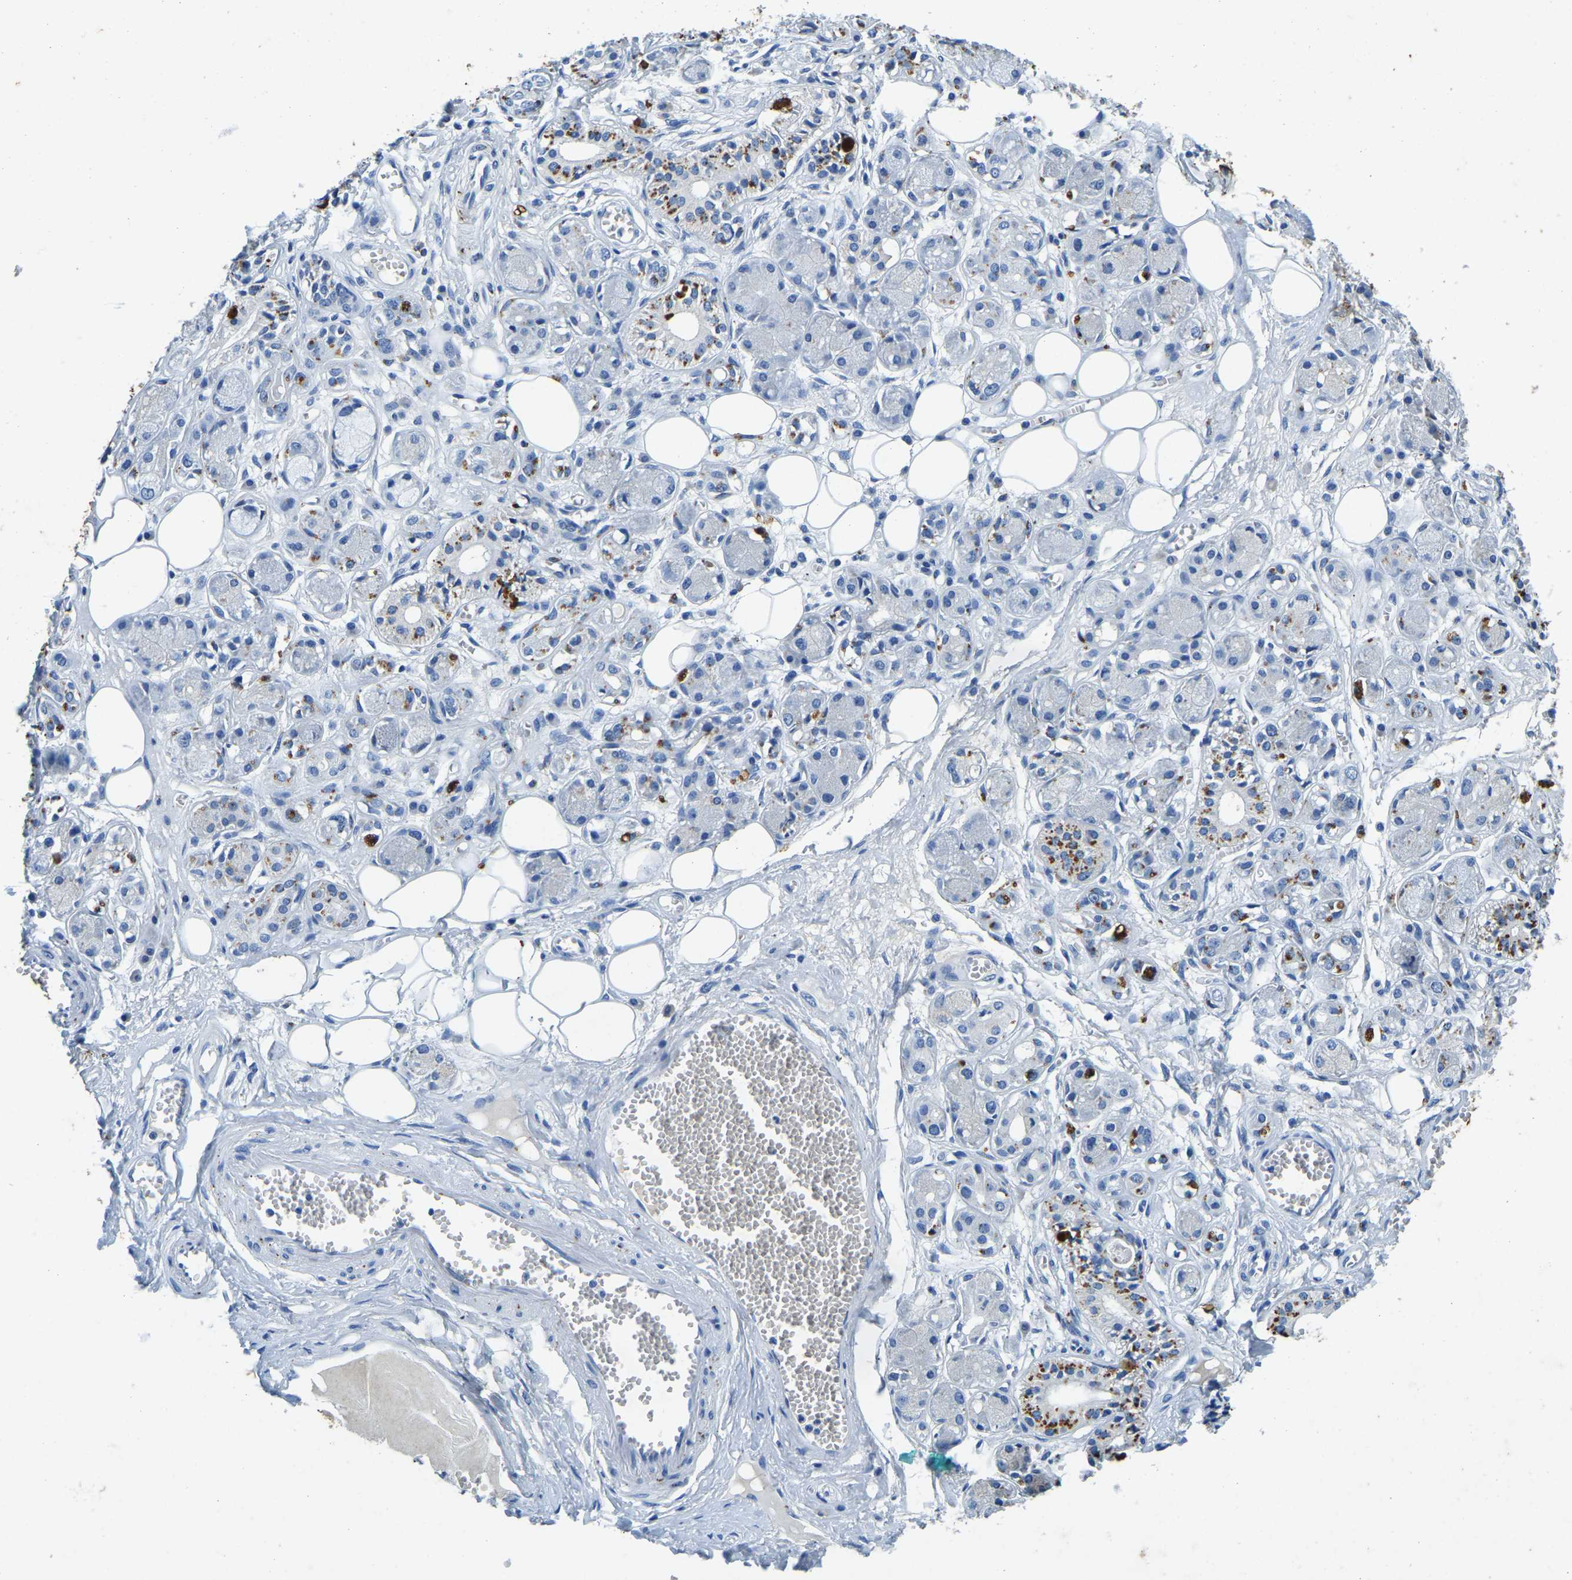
{"staining": {"intensity": "negative", "quantity": "none", "location": "none"}, "tissue": "adipose tissue", "cell_type": "Adipocytes", "image_type": "normal", "snomed": [{"axis": "morphology", "description": "Normal tissue, NOS"}, {"axis": "morphology", "description": "Inflammation, NOS"}, {"axis": "topography", "description": "Salivary gland"}, {"axis": "topography", "description": "Peripheral nerve tissue"}], "caption": "High magnification brightfield microscopy of benign adipose tissue stained with DAB (3,3'-diaminobenzidine) (brown) and counterstained with hematoxylin (blue): adipocytes show no significant expression. (DAB (3,3'-diaminobenzidine) immunohistochemistry with hematoxylin counter stain).", "gene": "UBN2", "patient": {"sex": "female", "age": 75}}